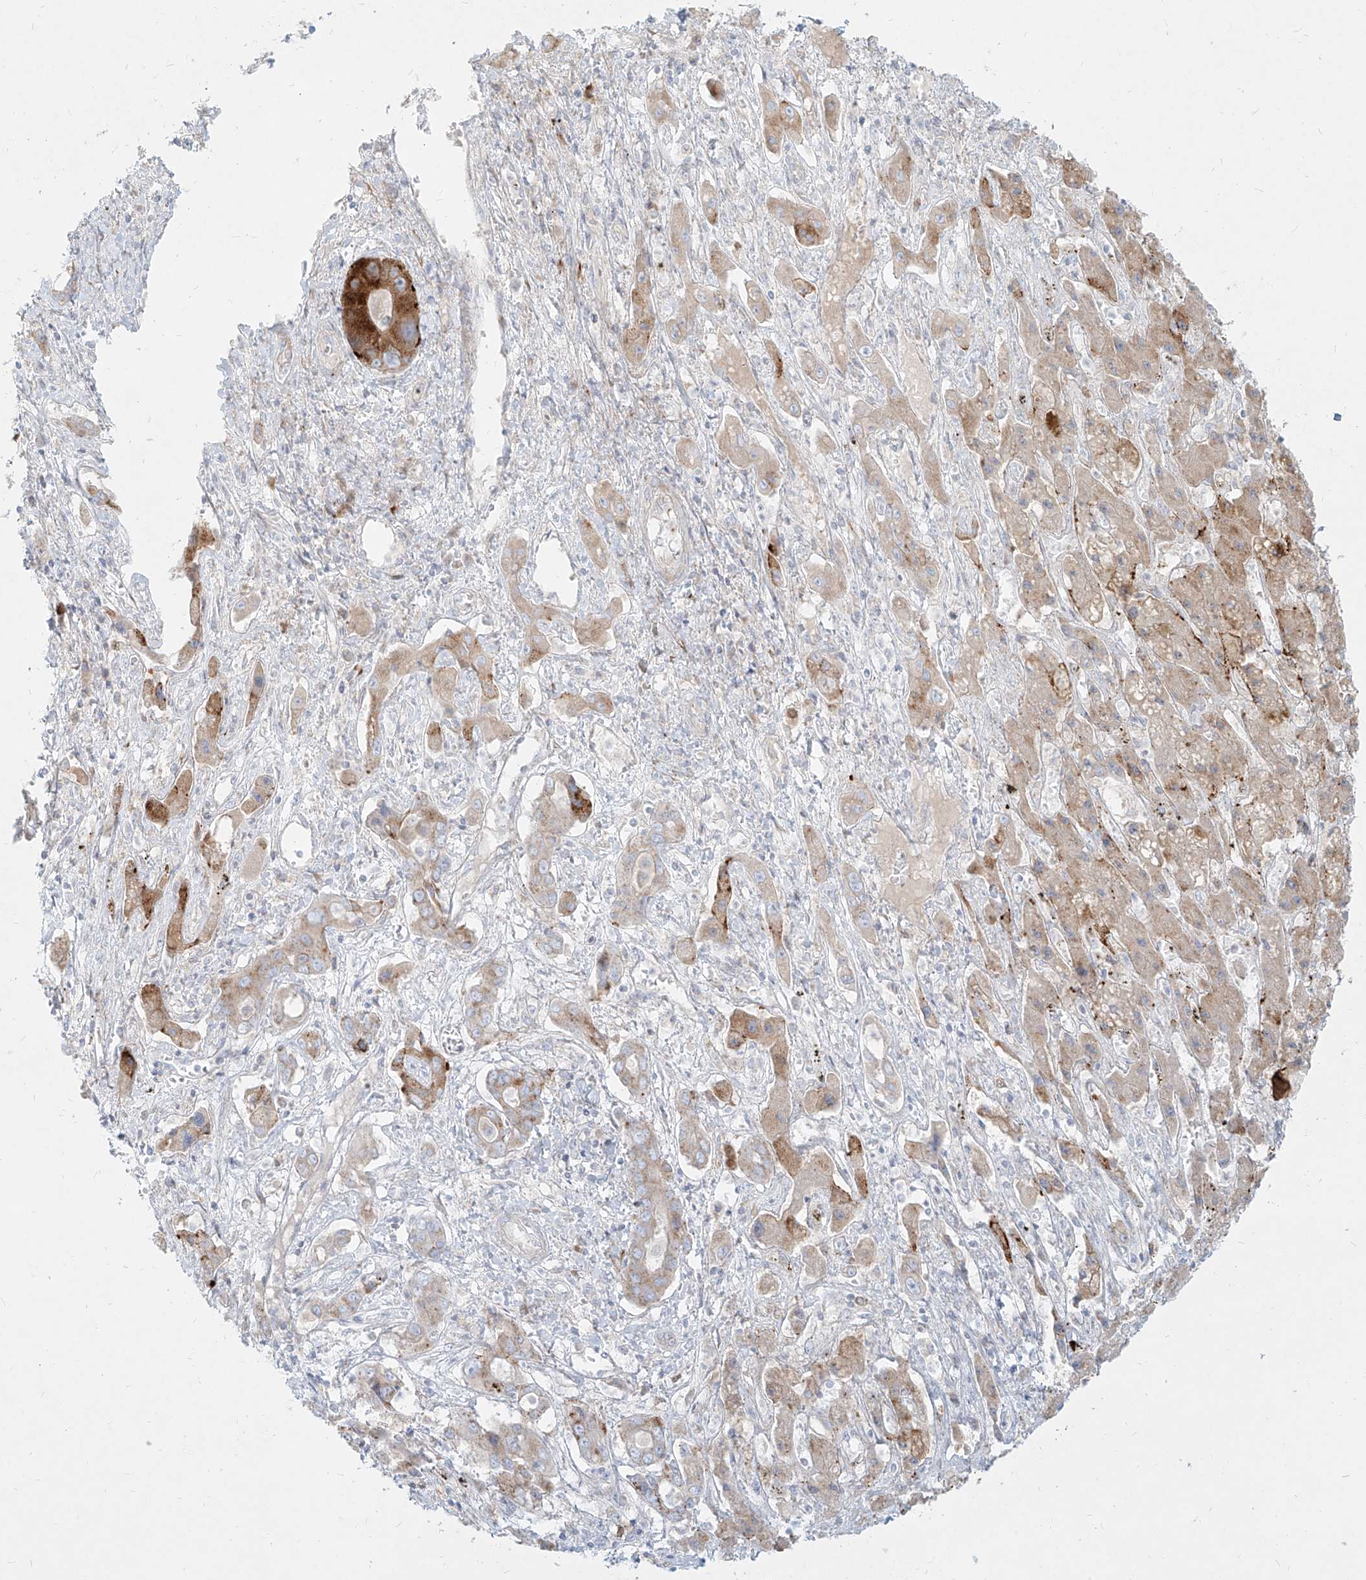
{"staining": {"intensity": "weak", "quantity": ">75%", "location": "cytoplasmic/membranous"}, "tissue": "liver cancer", "cell_type": "Tumor cells", "image_type": "cancer", "snomed": [{"axis": "morphology", "description": "Cholangiocarcinoma"}, {"axis": "topography", "description": "Liver"}], "caption": "Liver cholangiocarcinoma stained with a protein marker shows weak staining in tumor cells.", "gene": "MTX2", "patient": {"sex": "male", "age": 67}}